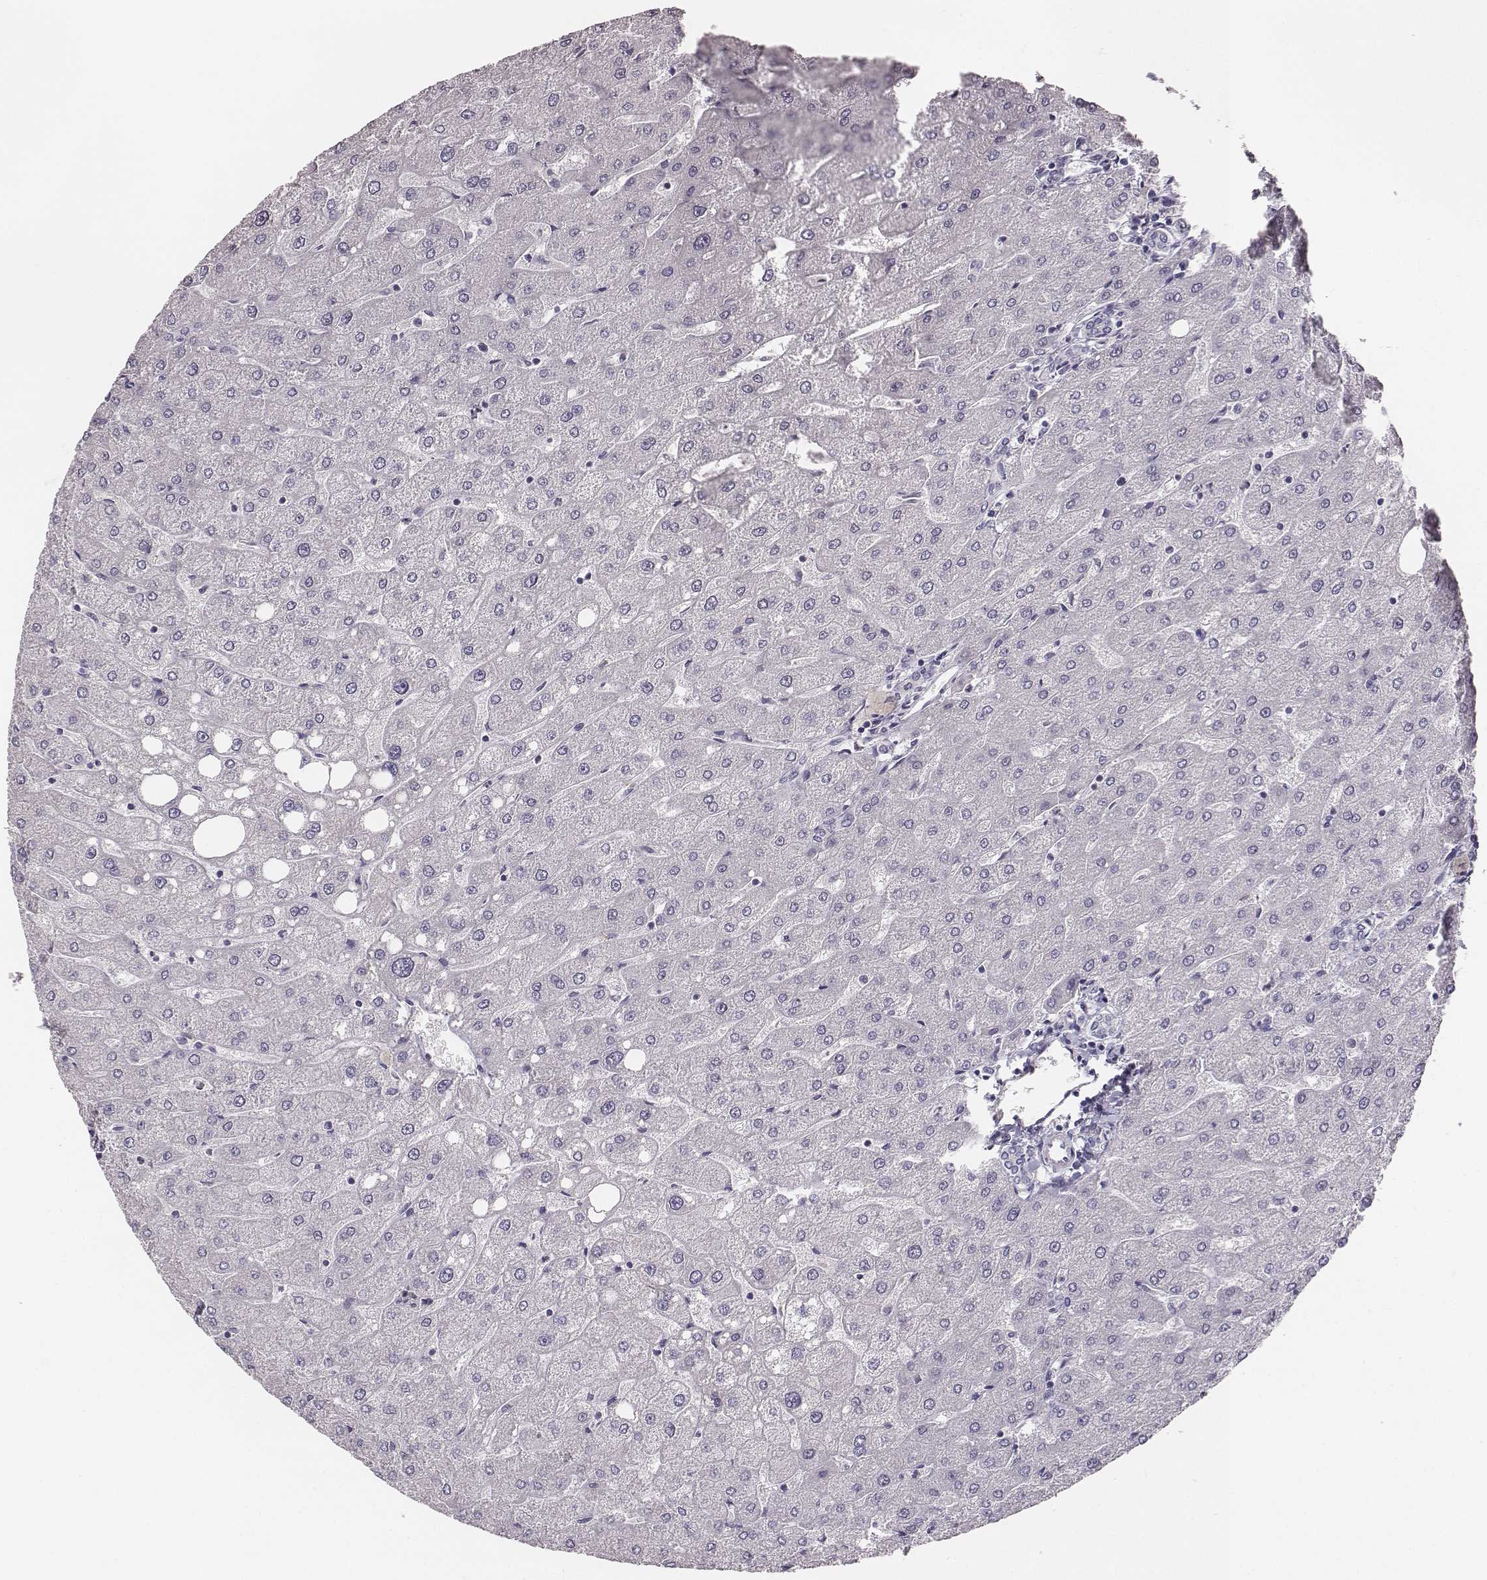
{"staining": {"intensity": "negative", "quantity": "none", "location": "none"}, "tissue": "liver", "cell_type": "Cholangiocytes", "image_type": "normal", "snomed": [{"axis": "morphology", "description": "Normal tissue, NOS"}, {"axis": "topography", "description": "Liver"}], "caption": "There is no significant expression in cholangiocytes of liver. Brightfield microscopy of IHC stained with DAB (3,3'-diaminobenzidine) (brown) and hematoxylin (blue), captured at high magnification.", "gene": "PBK", "patient": {"sex": "male", "age": 67}}